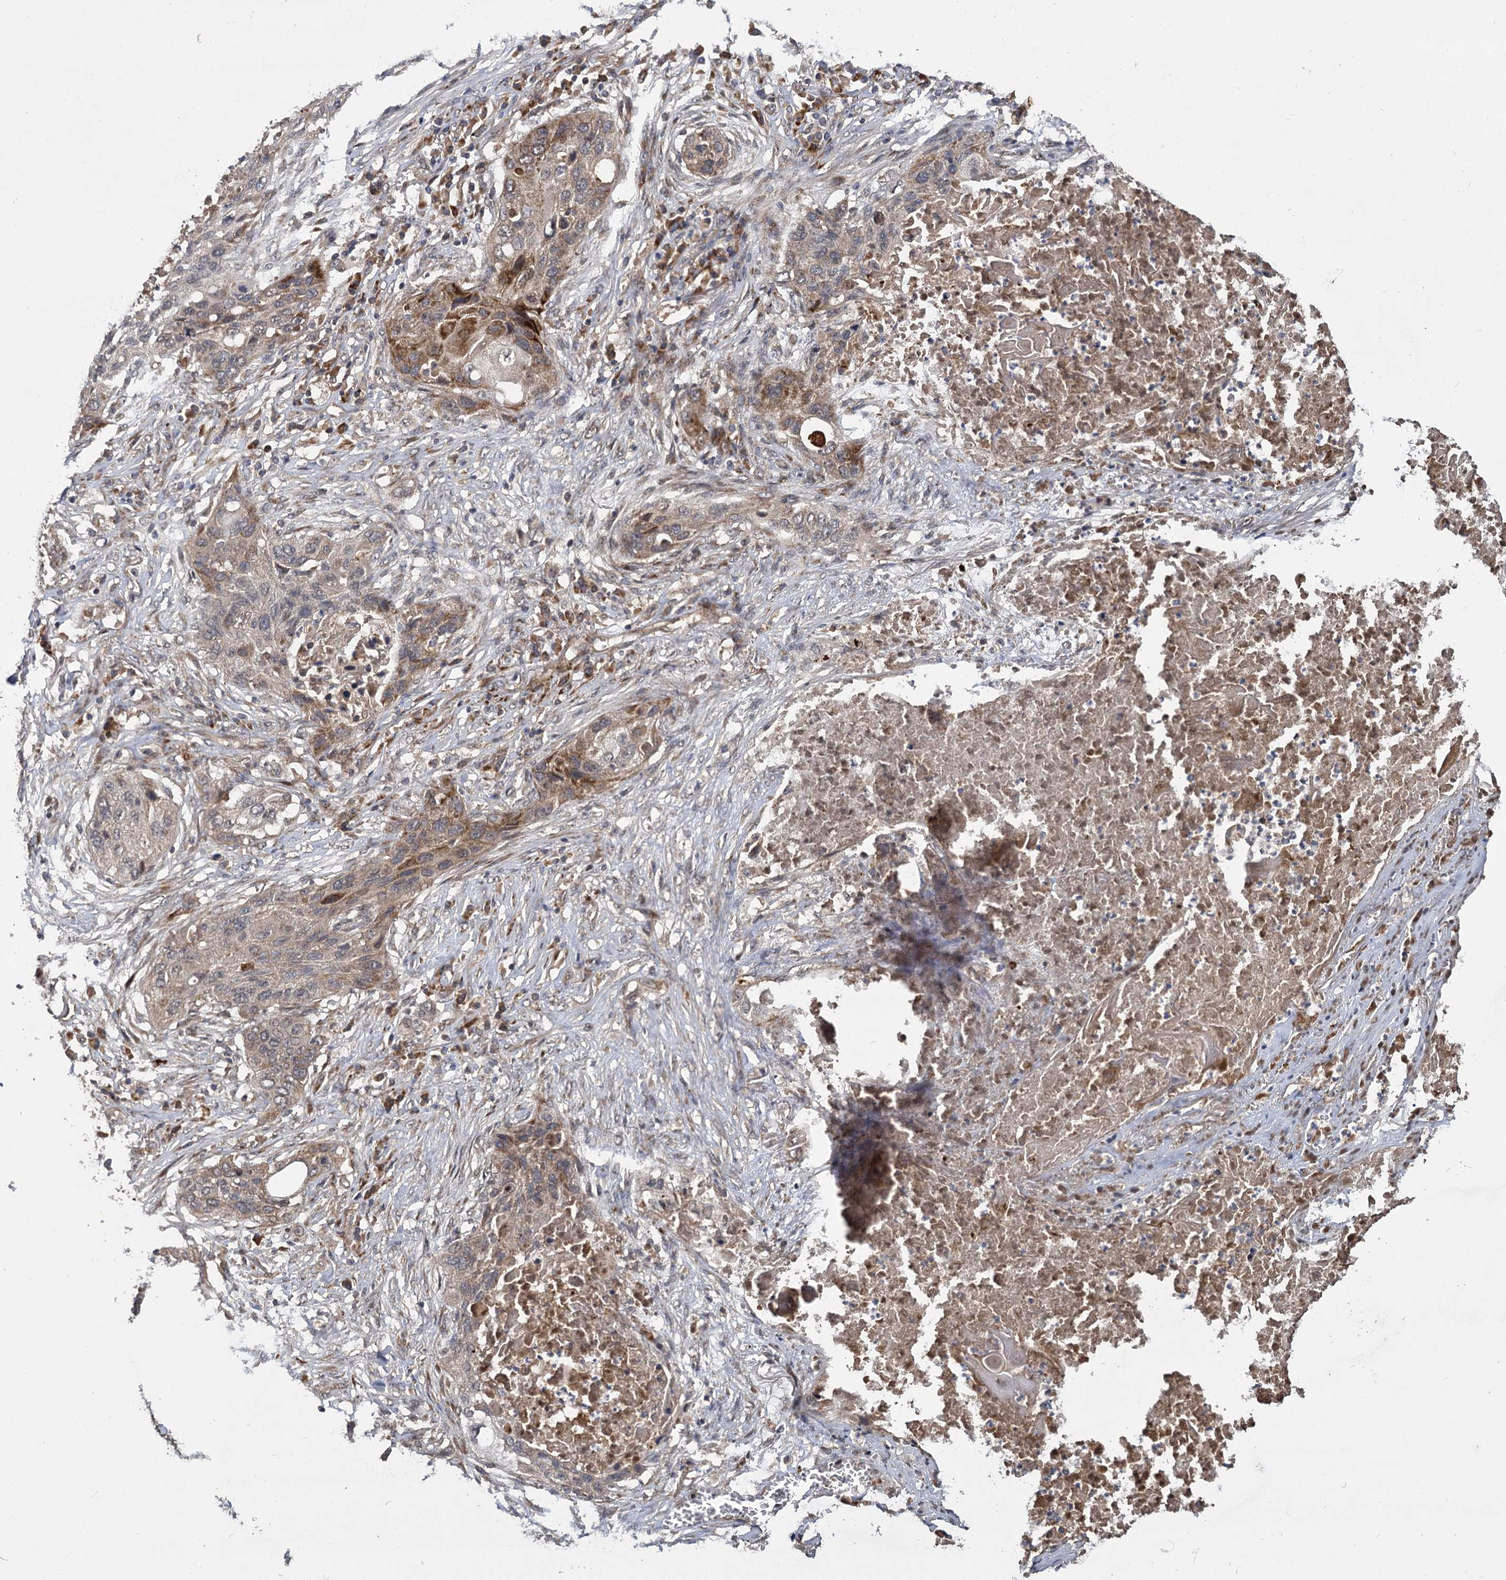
{"staining": {"intensity": "moderate", "quantity": "25%-75%", "location": "cytoplasmic/membranous"}, "tissue": "lung cancer", "cell_type": "Tumor cells", "image_type": "cancer", "snomed": [{"axis": "morphology", "description": "Squamous cell carcinoma, NOS"}, {"axis": "topography", "description": "Lung"}], "caption": "This is a photomicrograph of IHC staining of squamous cell carcinoma (lung), which shows moderate positivity in the cytoplasmic/membranous of tumor cells.", "gene": "INPPL1", "patient": {"sex": "female", "age": 63}}